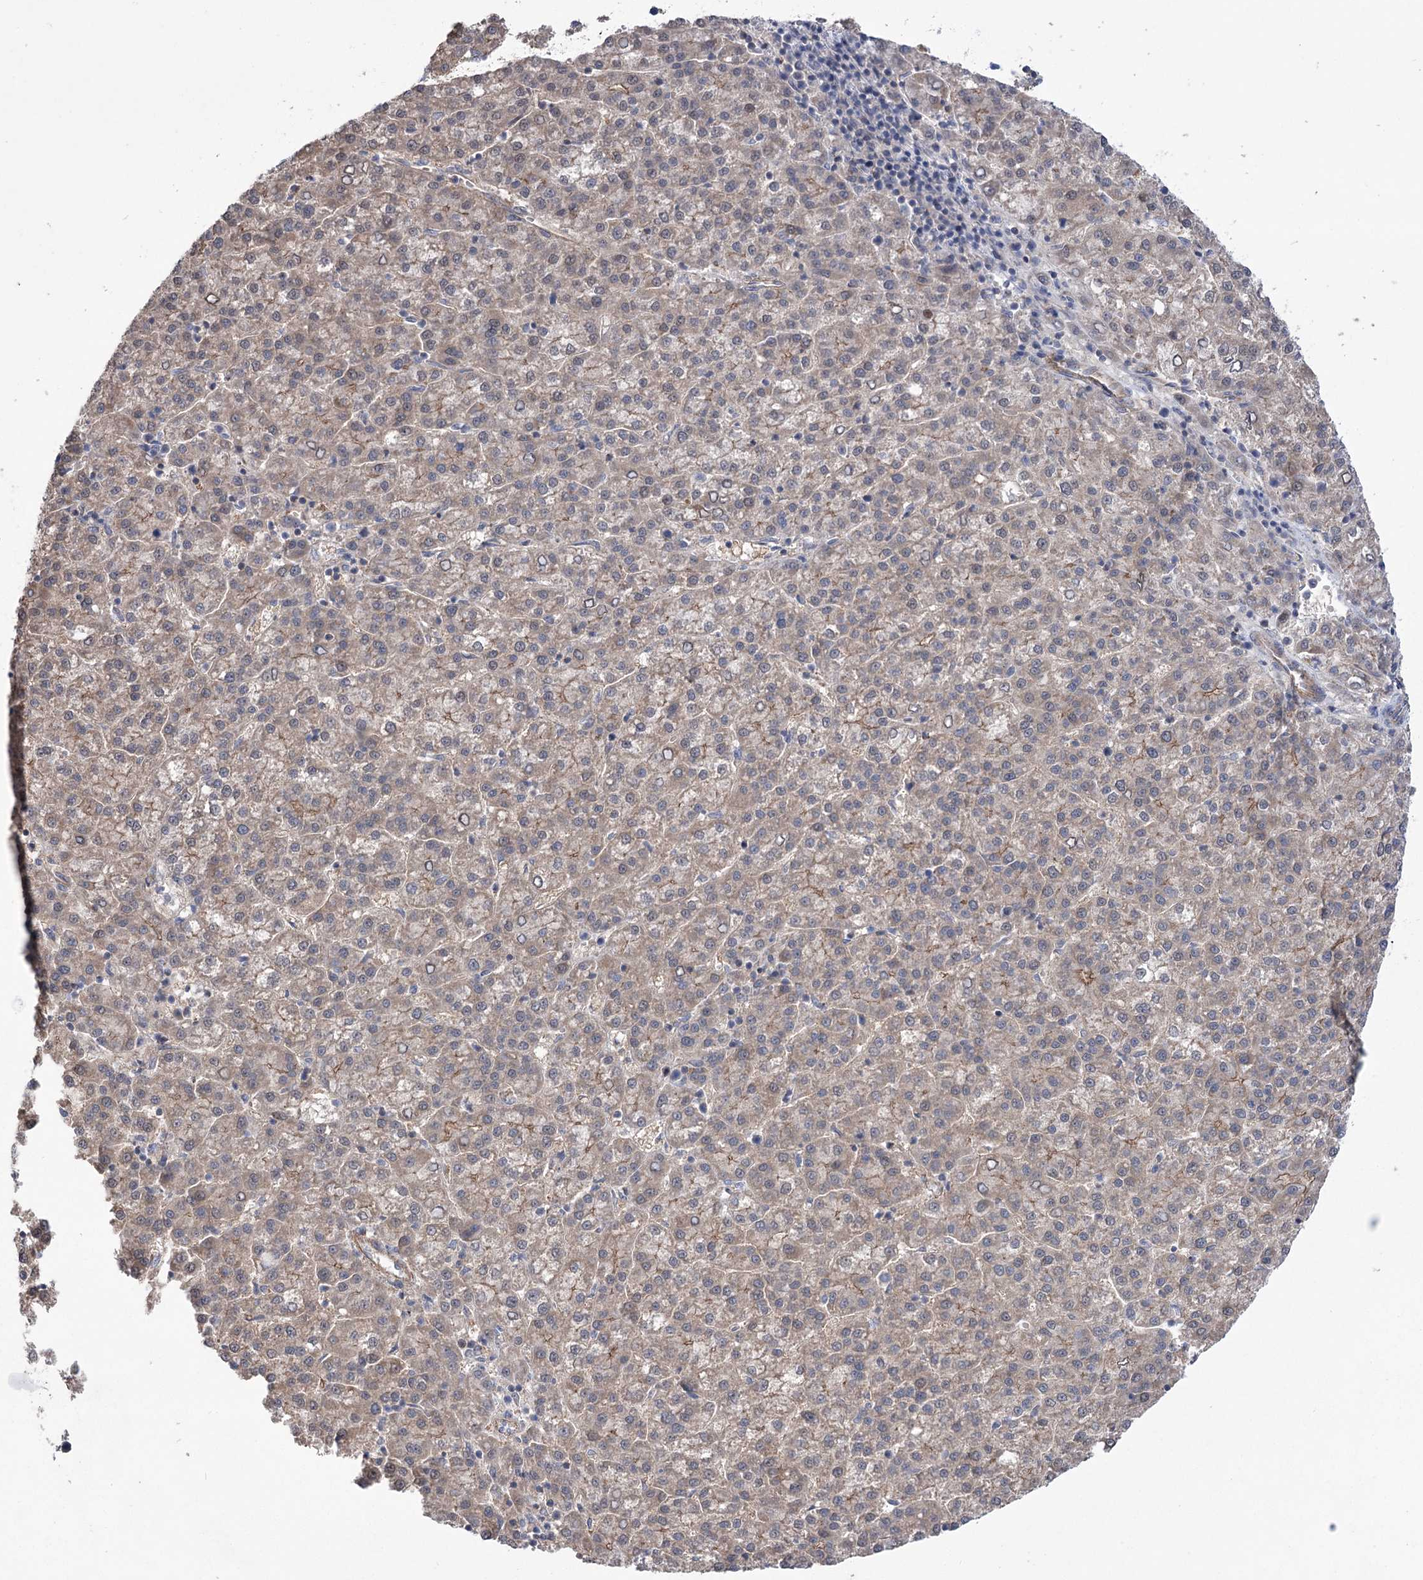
{"staining": {"intensity": "weak", "quantity": "25%-75%", "location": "cytoplasmic/membranous"}, "tissue": "liver cancer", "cell_type": "Tumor cells", "image_type": "cancer", "snomed": [{"axis": "morphology", "description": "Carcinoma, Hepatocellular, NOS"}, {"axis": "topography", "description": "Liver"}], "caption": "Liver cancer stained with a protein marker displays weak staining in tumor cells.", "gene": "TRIM71", "patient": {"sex": "female", "age": 58}}